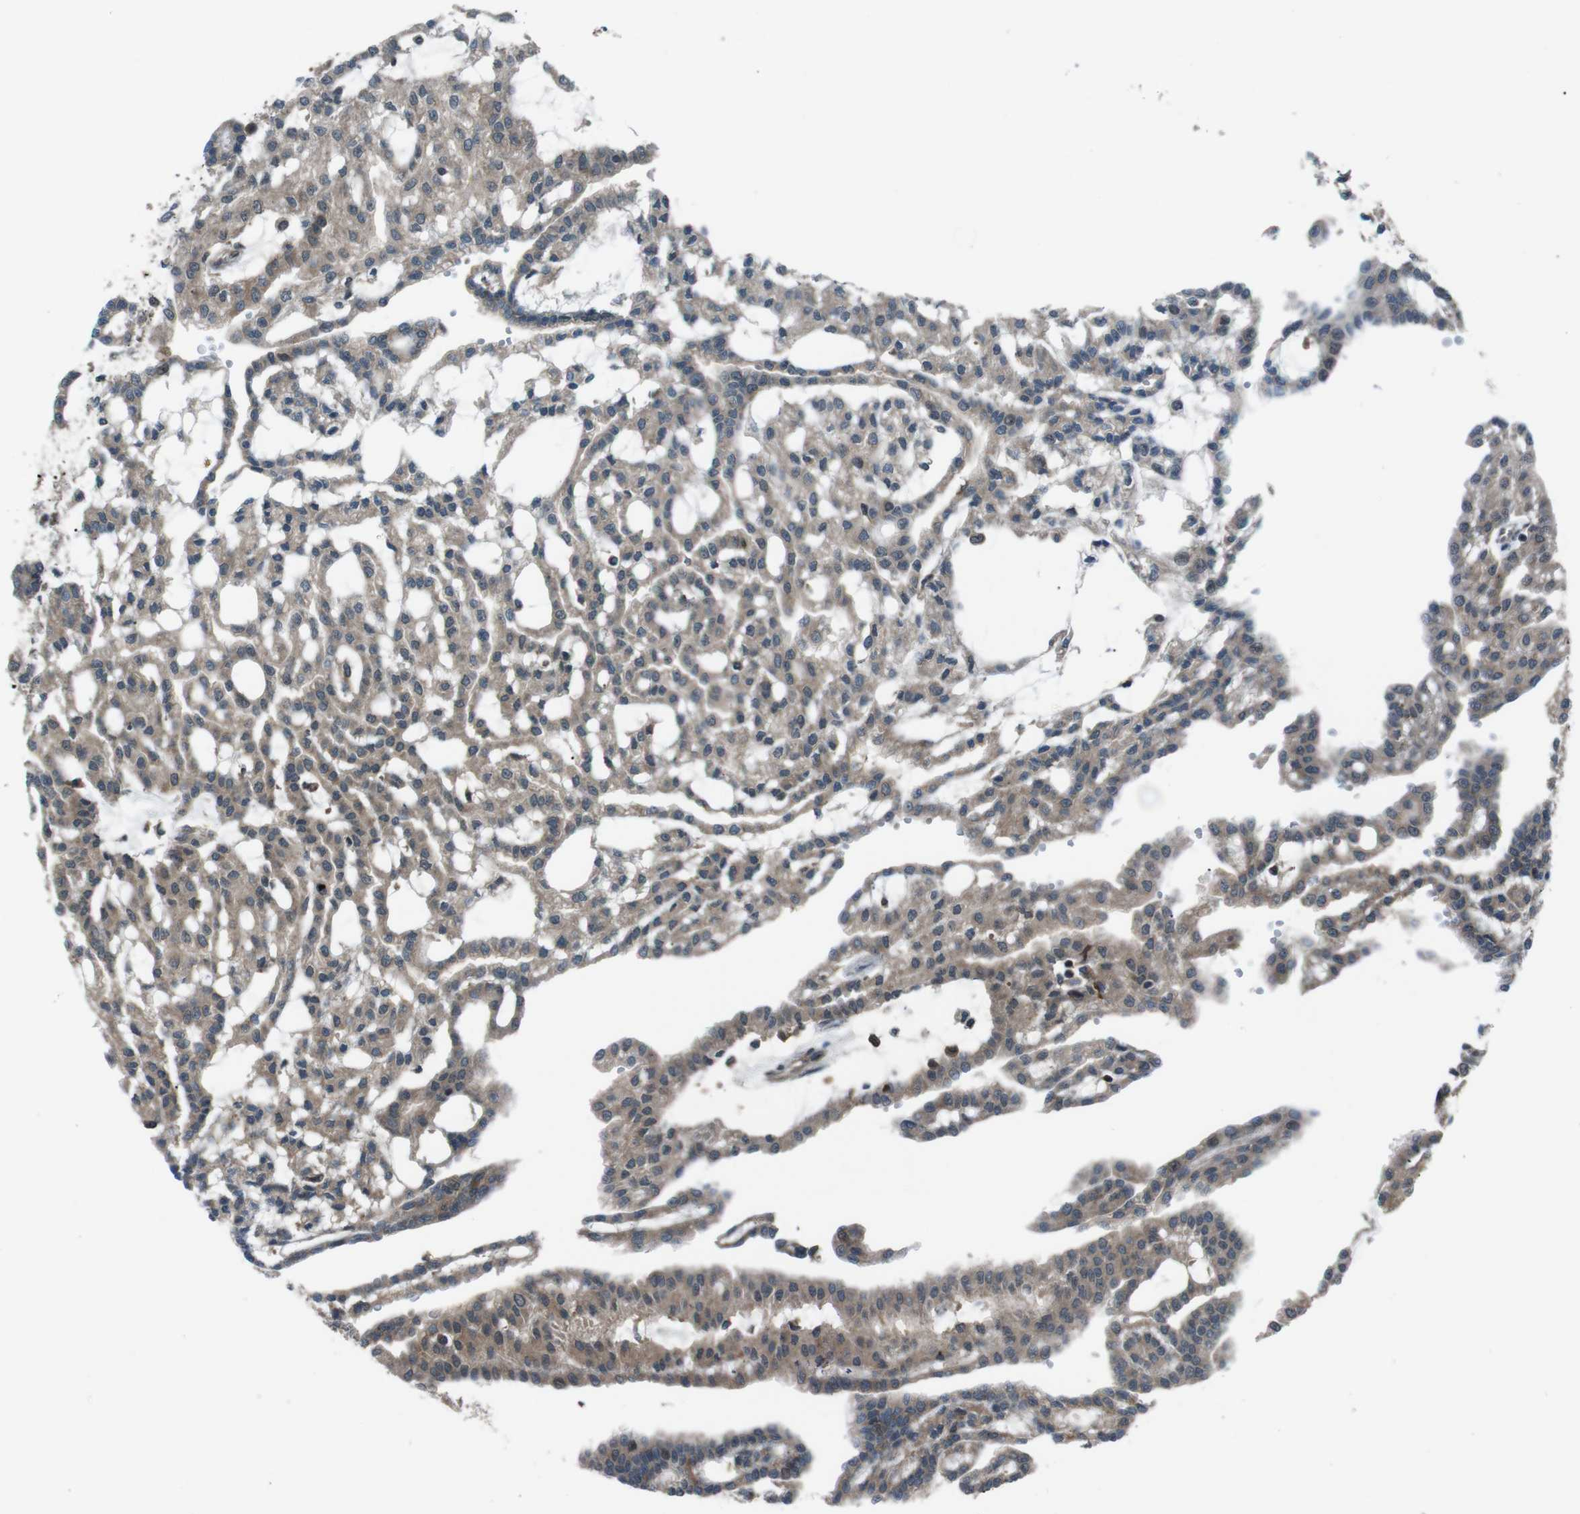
{"staining": {"intensity": "weak", "quantity": ">75%", "location": "cytoplasmic/membranous"}, "tissue": "renal cancer", "cell_type": "Tumor cells", "image_type": "cancer", "snomed": [{"axis": "morphology", "description": "Adenocarcinoma, NOS"}, {"axis": "topography", "description": "Kidney"}], "caption": "Human renal cancer stained for a protein (brown) displays weak cytoplasmic/membranous positive staining in about >75% of tumor cells.", "gene": "SLC27A4", "patient": {"sex": "male", "age": 63}}